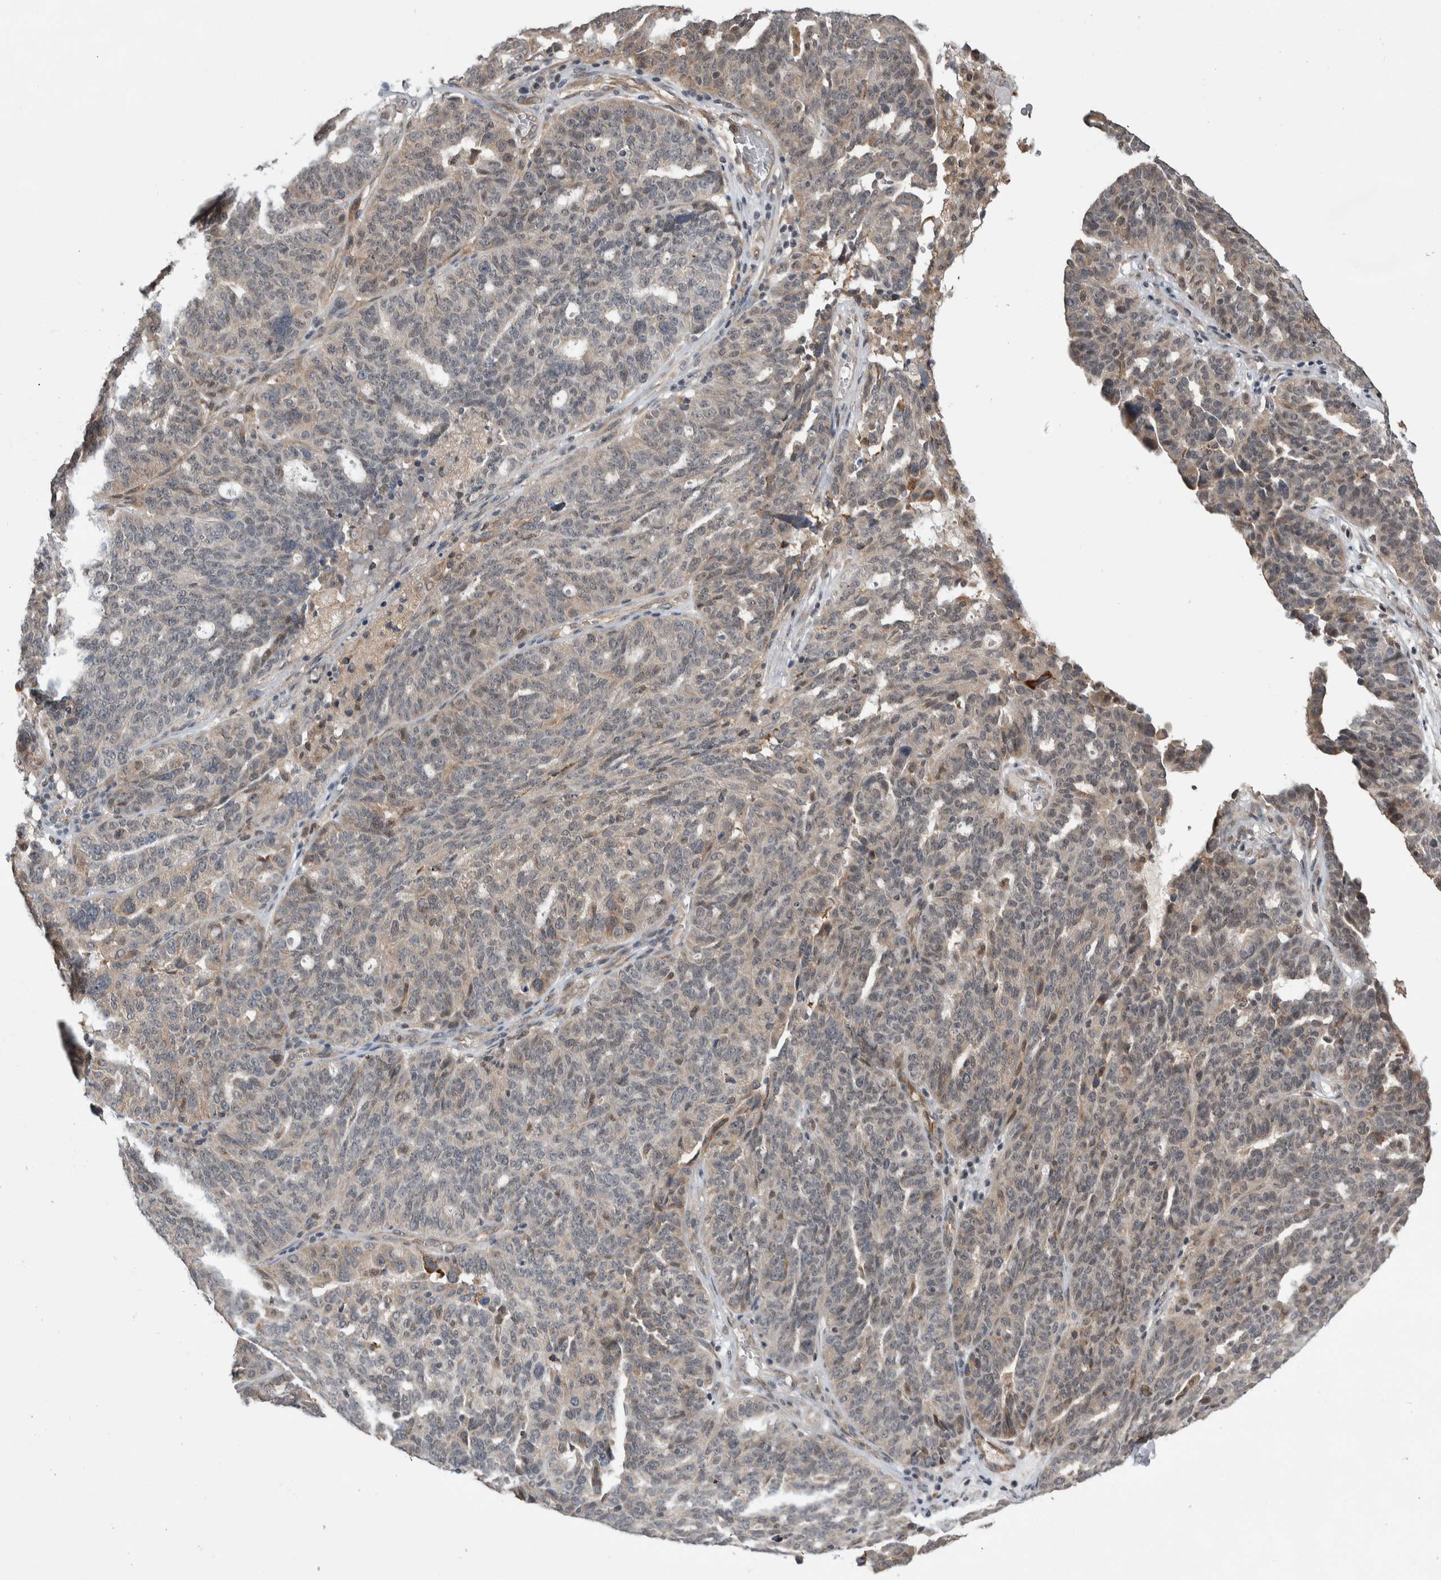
{"staining": {"intensity": "weak", "quantity": "<25%", "location": "nuclear"}, "tissue": "ovarian cancer", "cell_type": "Tumor cells", "image_type": "cancer", "snomed": [{"axis": "morphology", "description": "Cystadenocarcinoma, serous, NOS"}, {"axis": "topography", "description": "Ovary"}], "caption": "Immunohistochemistry (IHC) photomicrograph of serous cystadenocarcinoma (ovarian) stained for a protein (brown), which displays no expression in tumor cells.", "gene": "PRDM4", "patient": {"sex": "female", "age": 59}}